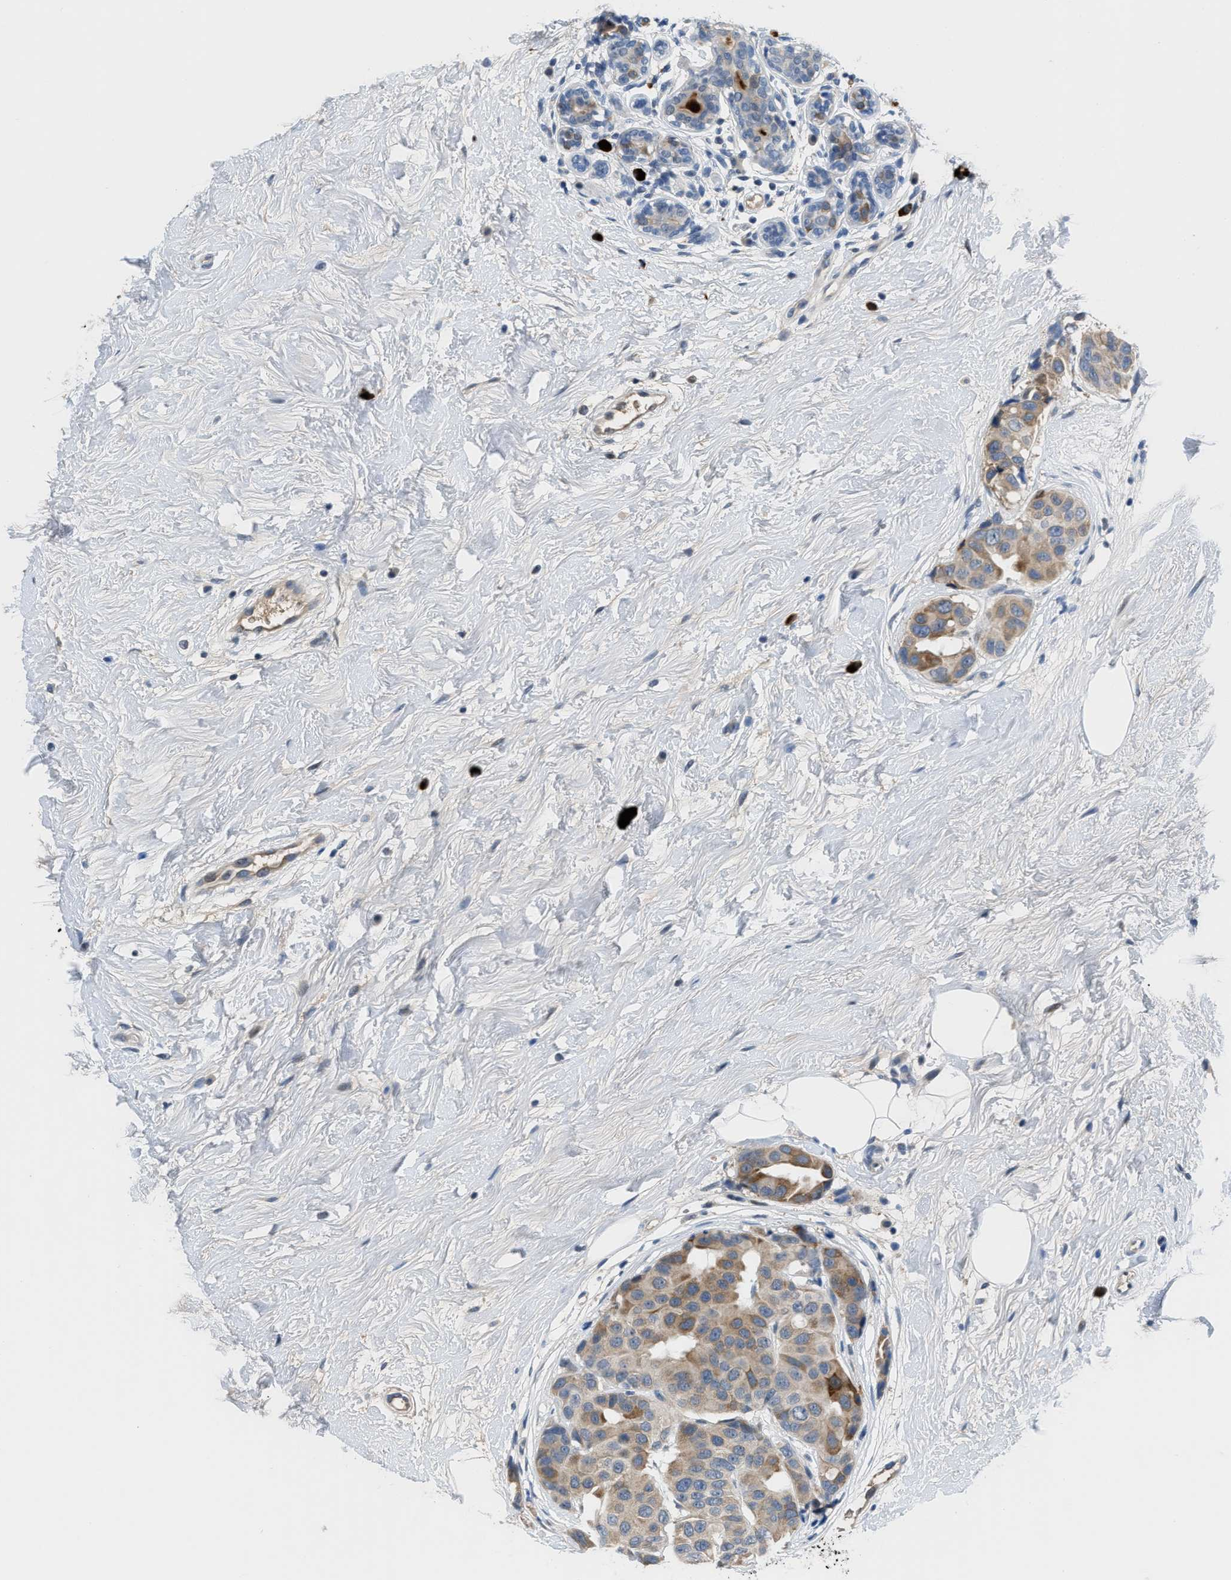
{"staining": {"intensity": "weak", "quantity": ">75%", "location": "cytoplasmic/membranous"}, "tissue": "breast cancer", "cell_type": "Tumor cells", "image_type": "cancer", "snomed": [{"axis": "morphology", "description": "Normal tissue, NOS"}, {"axis": "morphology", "description": "Duct carcinoma"}, {"axis": "topography", "description": "Breast"}], "caption": "This is a micrograph of immunohistochemistry staining of breast cancer (invasive ductal carcinoma), which shows weak positivity in the cytoplasmic/membranous of tumor cells.", "gene": "OR9K2", "patient": {"sex": "female", "age": 39}}